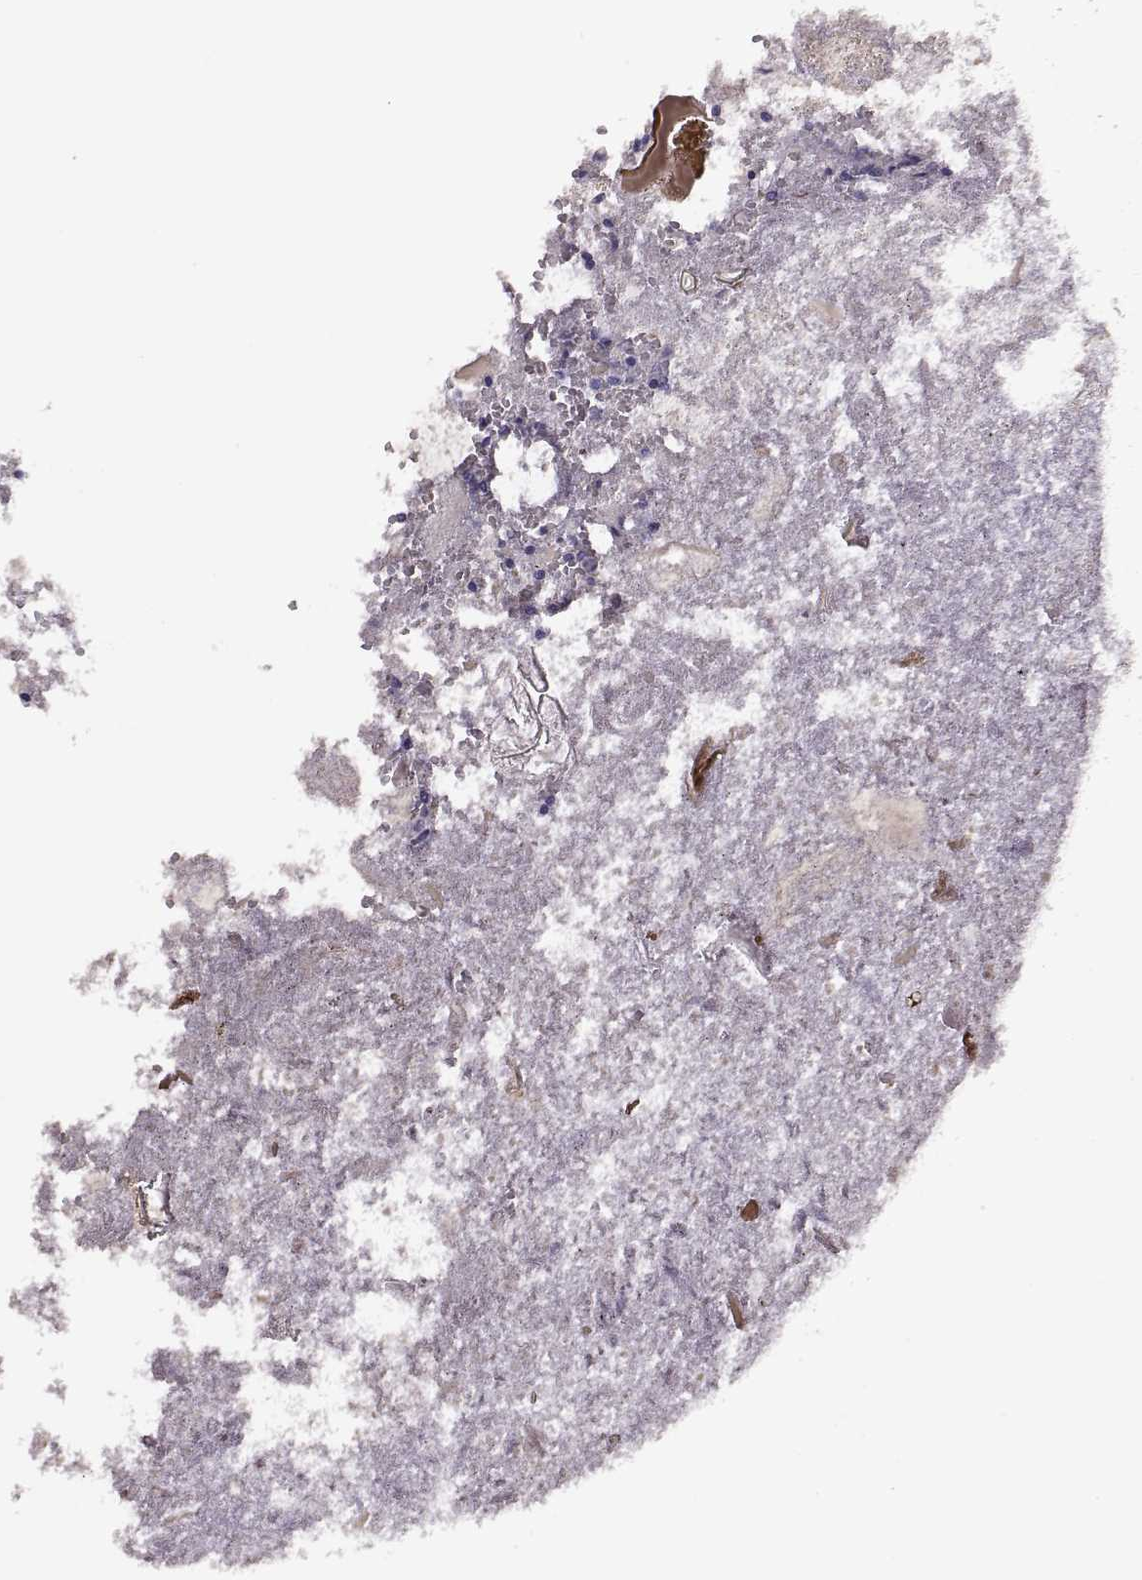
{"staining": {"intensity": "negative", "quantity": "none", "location": "none"}, "tissue": "appendix", "cell_type": "Glandular cells", "image_type": "normal", "snomed": [{"axis": "morphology", "description": "Normal tissue, NOS"}, {"axis": "topography", "description": "Appendix"}], "caption": "This histopathology image is of unremarkable appendix stained with immunohistochemistry to label a protein in brown with the nuclei are counter-stained blue. There is no staining in glandular cells. The staining is performed using DAB (3,3'-diaminobenzidine) brown chromogen with nuclei counter-stained in using hematoxylin.", "gene": "PMCH", "patient": {"sex": "female", "age": 23}}